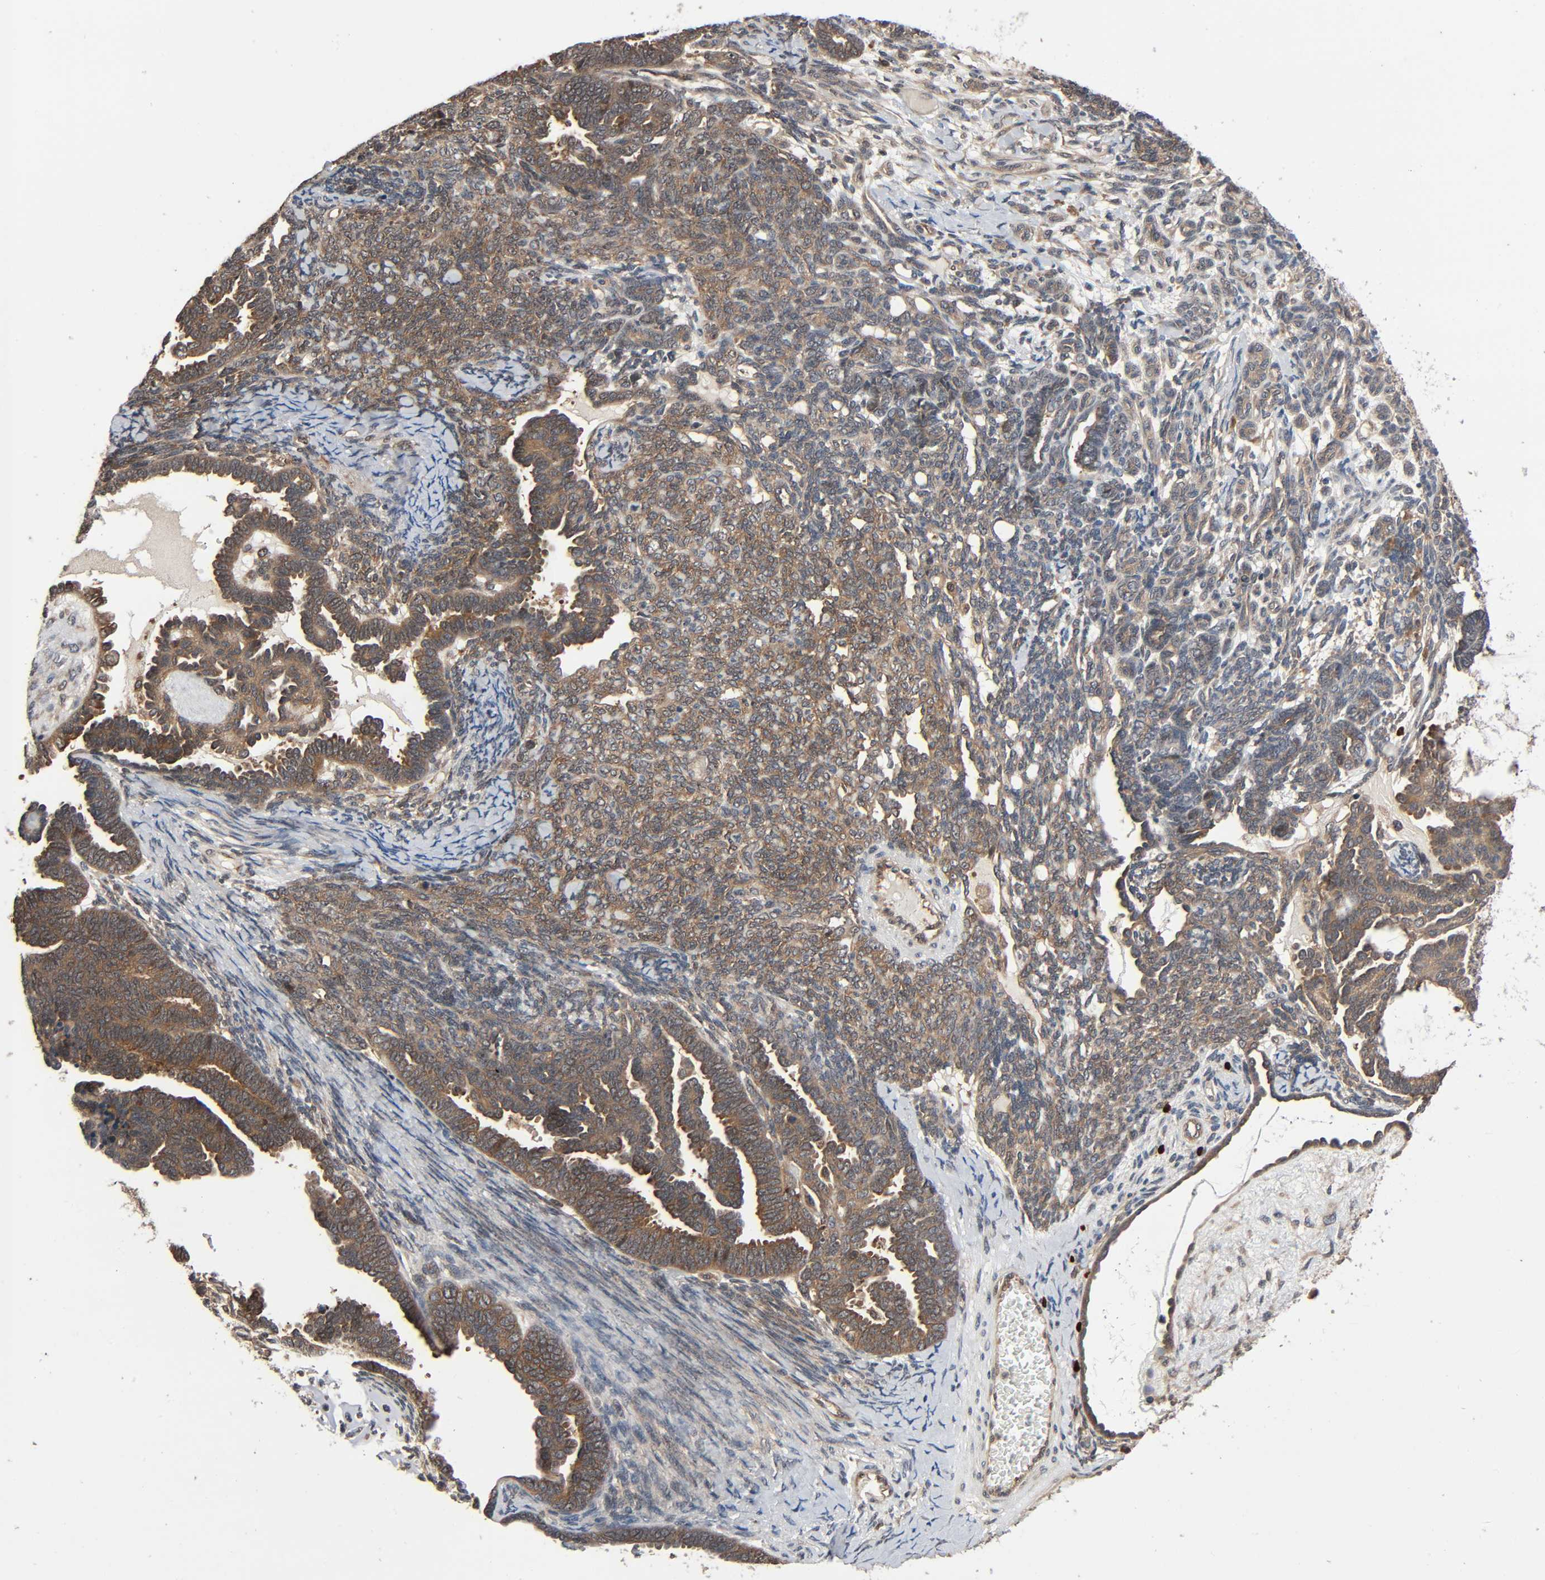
{"staining": {"intensity": "moderate", "quantity": ">75%", "location": "cytoplasmic/membranous"}, "tissue": "endometrial cancer", "cell_type": "Tumor cells", "image_type": "cancer", "snomed": [{"axis": "morphology", "description": "Neoplasm, malignant, NOS"}, {"axis": "topography", "description": "Endometrium"}], "caption": "This is an image of IHC staining of endometrial cancer (malignant neoplasm), which shows moderate staining in the cytoplasmic/membranous of tumor cells.", "gene": "PPP2R1B", "patient": {"sex": "female", "age": 74}}